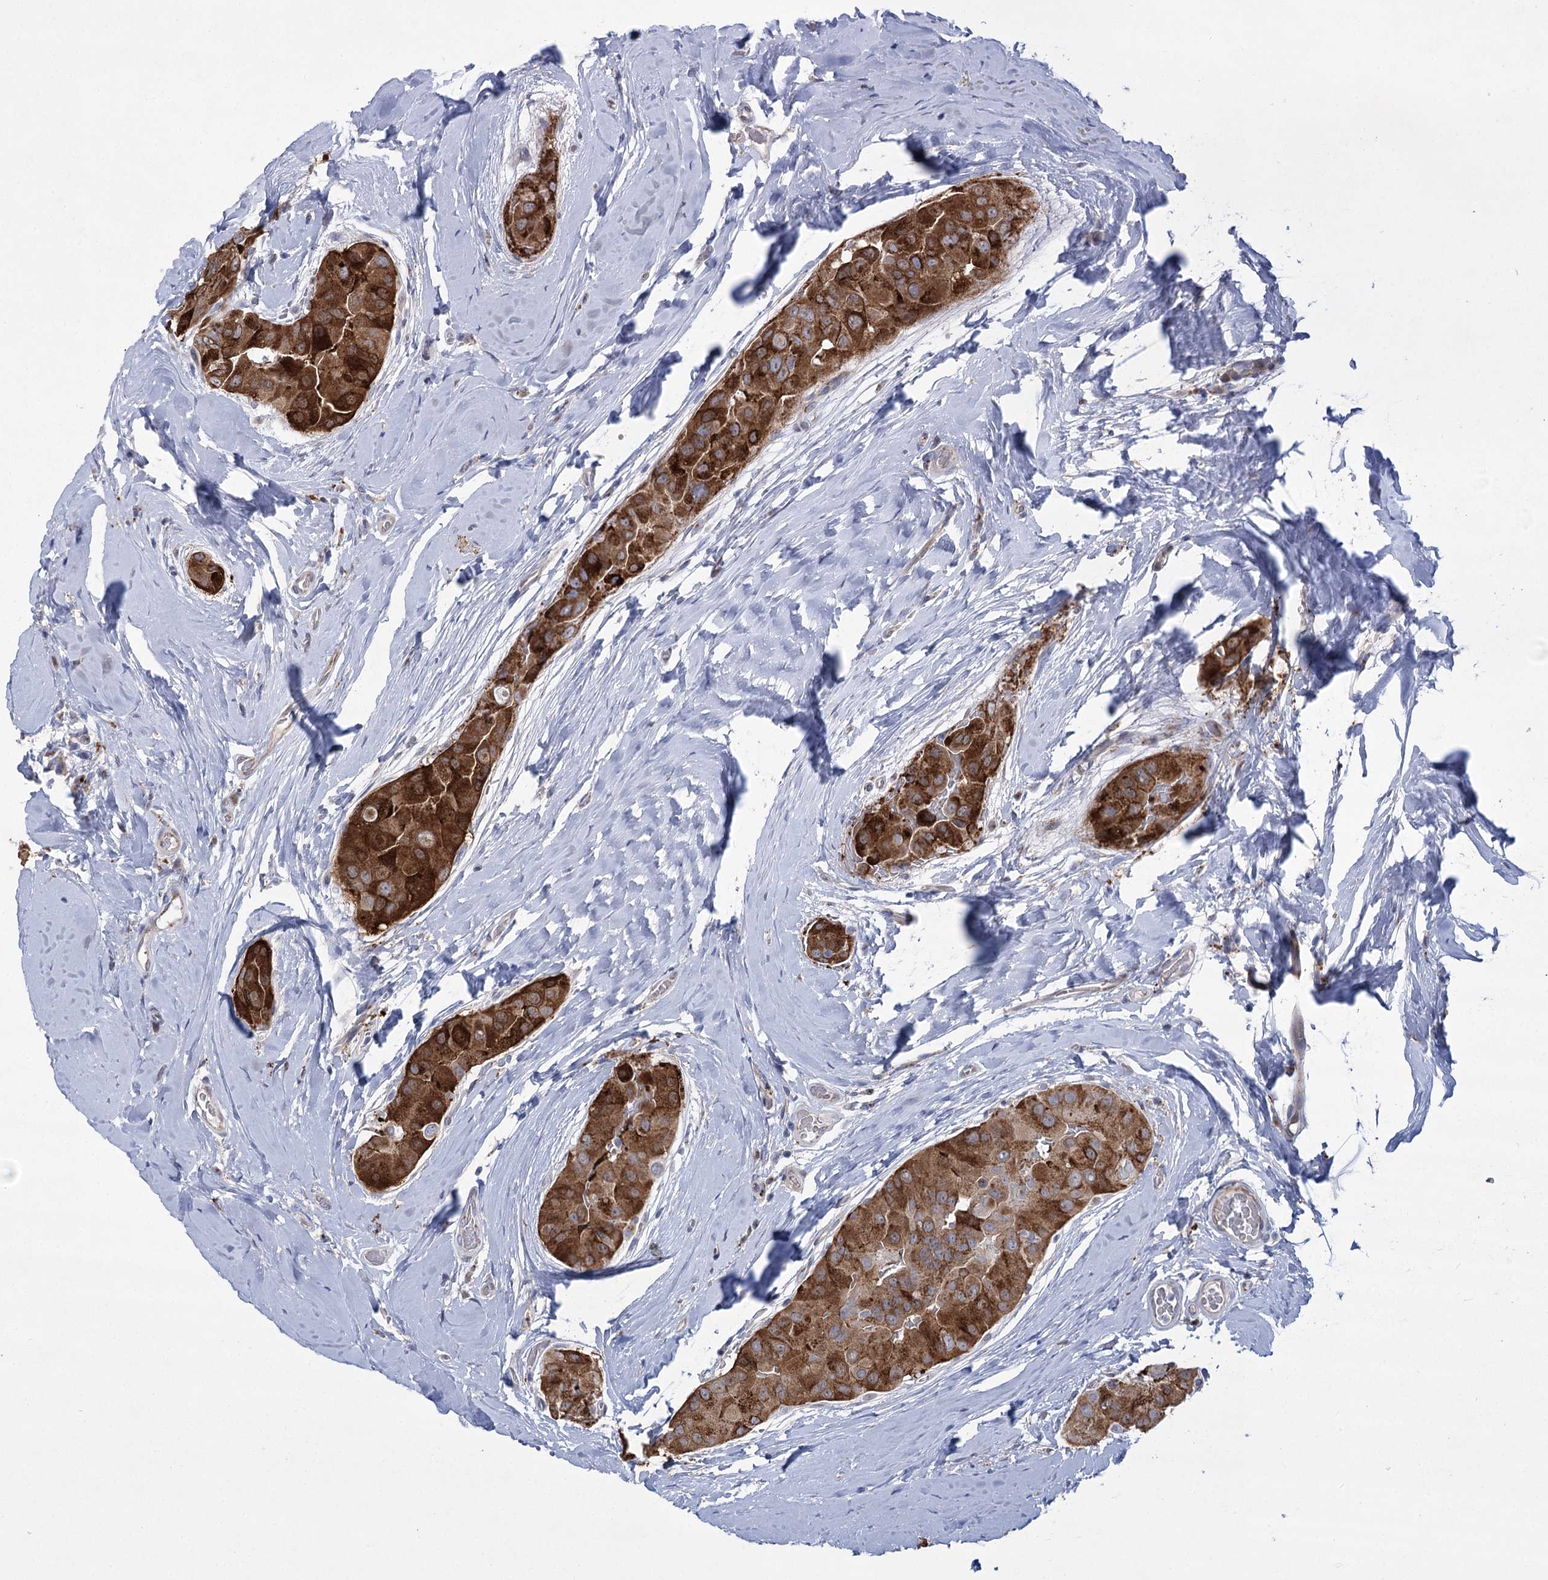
{"staining": {"intensity": "strong", "quantity": ">75%", "location": "cytoplasmic/membranous"}, "tissue": "thyroid cancer", "cell_type": "Tumor cells", "image_type": "cancer", "snomed": [{"axis": "morphology", "description": "Papillary adenocarcinoma, NOS"}, {"axis": "topography", "description": "Thyroid gland"}], "caption": "Strong cytoplasmic/membranous expression for a protein is seen in approximately >75% of tumor cells of thyroid cancer using immunohistochemistry (IHC).", "gene": "NME7", "patient": {"sex": "male", "age": 33}}